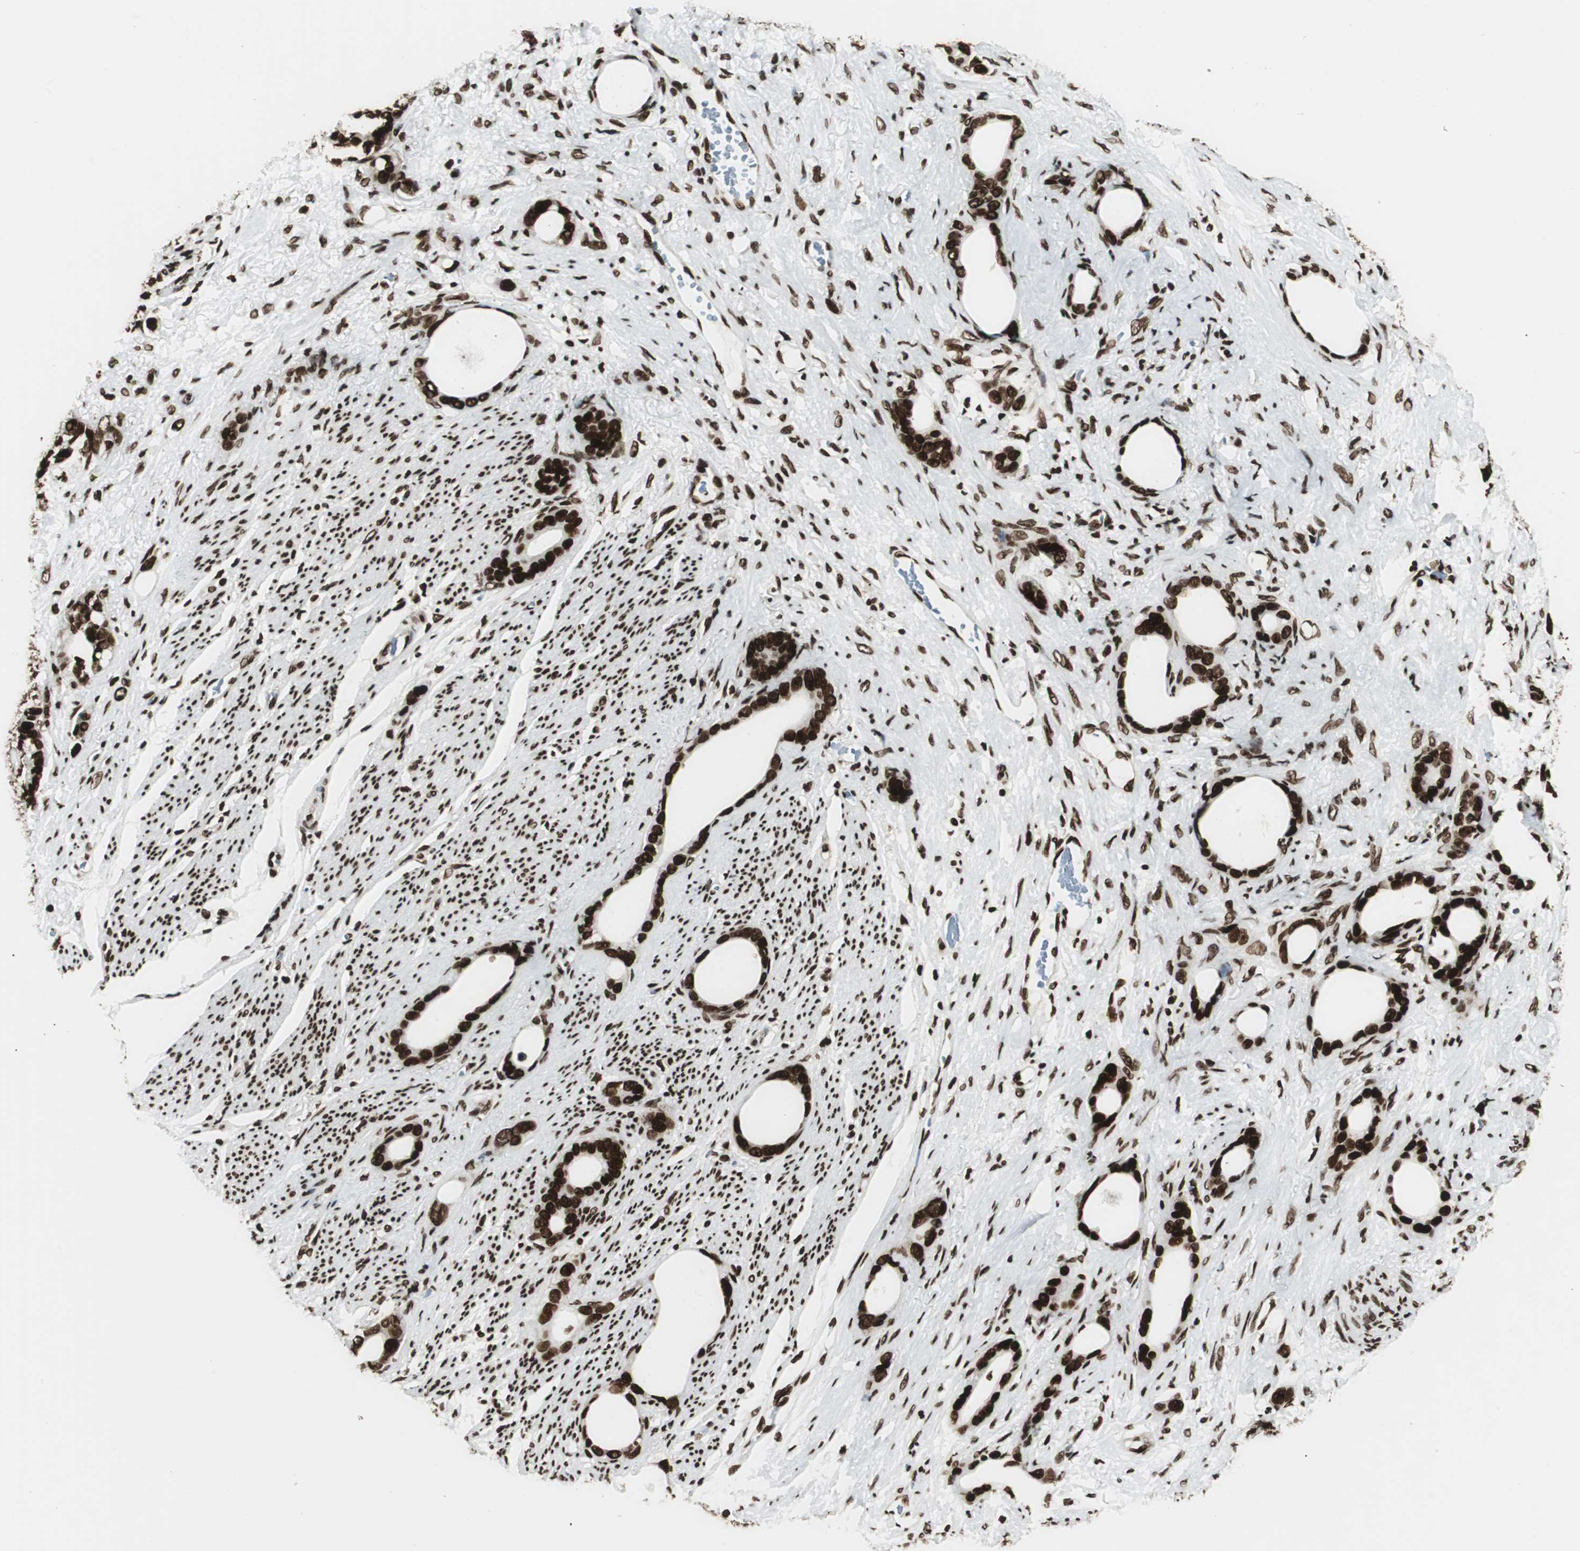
{"staining": {"intensity": "strong", "quantity": ">75%", "location": "nuclear"}, "tissue": "stomach cancer", "cell_type": "Tumor cells", "image_type": "cancer", "snomed": [{"axis": "morphology", "description": "Adenocarcinoma, NOS"}, {"axis": "topography", "description": "Stomach"}], "caption": "A high amount of strong nuclear expression is seen in approximately >75% of tumor cells in stomach cancer tissue. The protein is stained brown, and the nuclei are stained in blue (DAB IHC with brightfield microscopy, high magnification).", "gene": "EWSR1", "patient": {"sex": "female", "age": 75}}